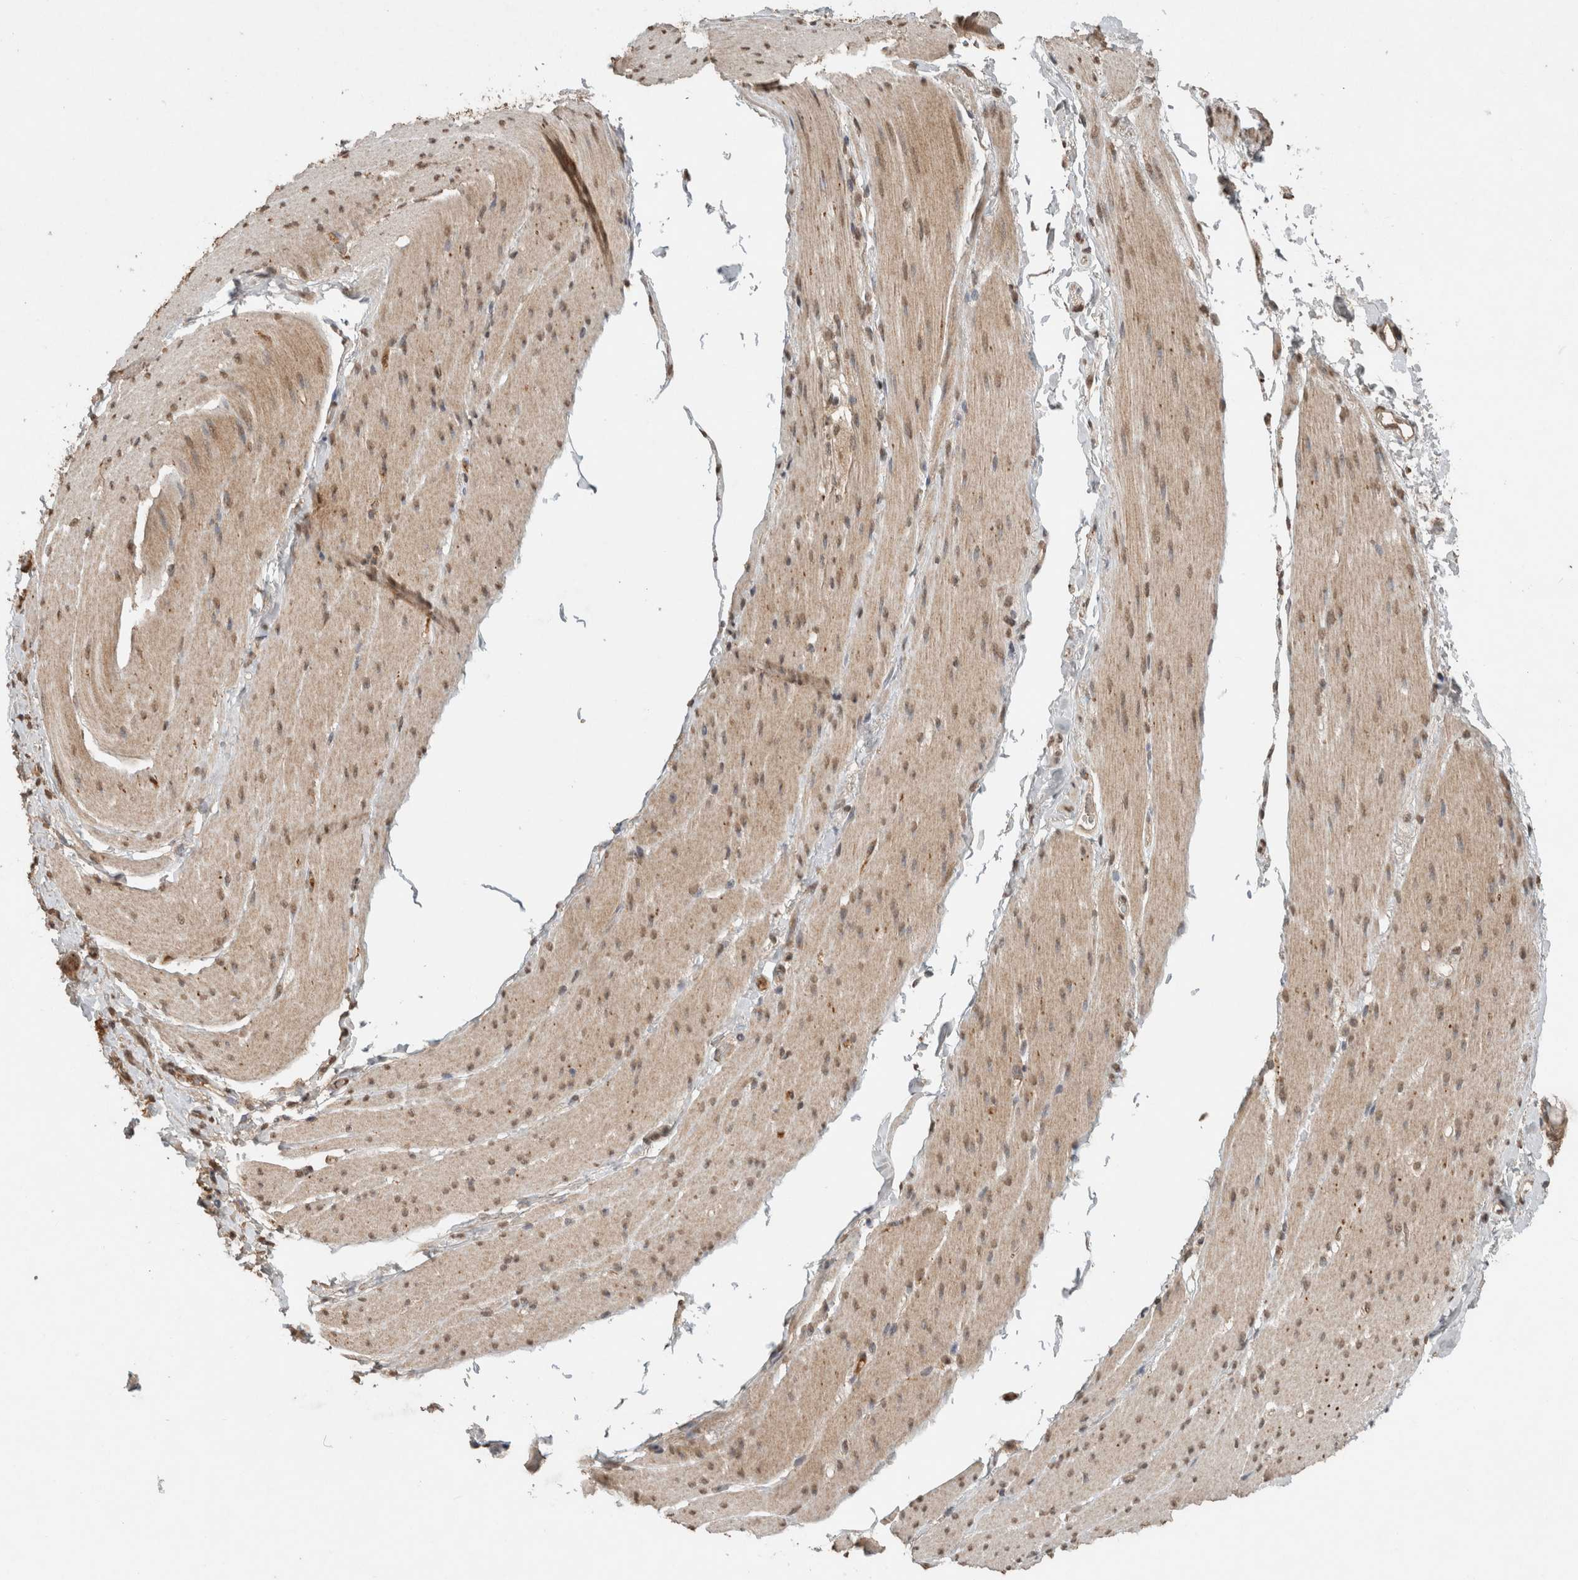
{"staining": {"intensity": "weak", "quantity": ">75%", "location": "cytoplasmic/membranous,nuclear"}, "tissue": "smooth muscle", "cell_type": "Smooth muscle cells", "image_type": "normal", "snomed": [{"axis": "morphology", "description": "Normal tissue, NOS"}, {"axis": "topography", "description": "Smooth muscle"}, {"axis": "topography", "description": "Small intestine"}], "caption": "A low amount of weak cytoplasmic/membranous,nuclear expression is seen in approximately >75% of smooth muscle cells in benign smooth muscle.", "gene": "FAM3A", "patient": {"sex": "female", "age": 84}}